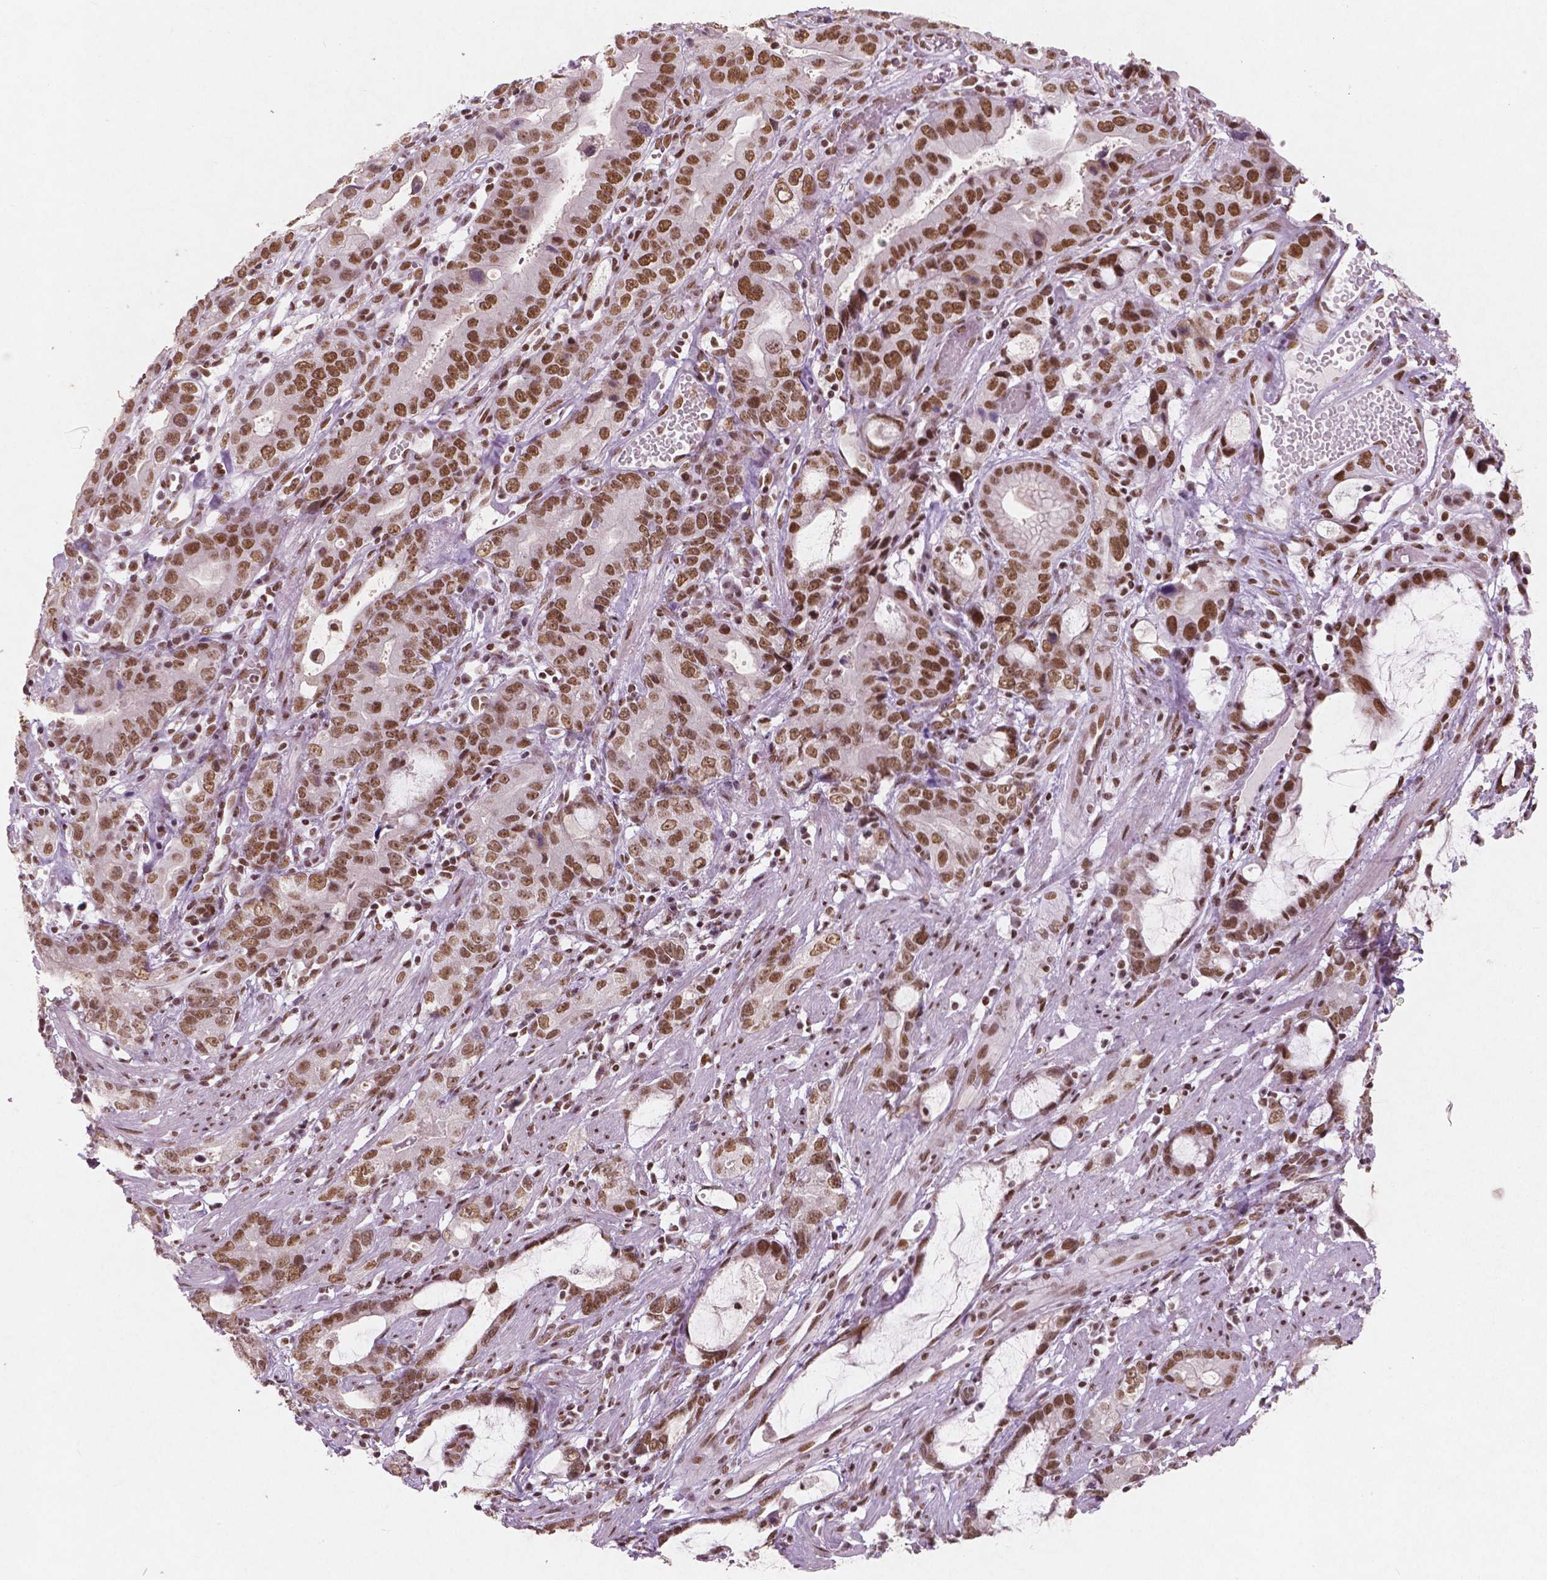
{"staining": {"intensity": "moderate", "quantity": ">75%", "location": "nuclear"}, "tissue": "stomach cancer", "cell_type": "Tumor cells", "image_type": "cancer", "snomed": [{"axis": "morphology", "description": "Adenocarcinoma, NOS"}, {"axis": "topography", "description": "Stomach"}], "caption": "Immunohistochemical staining of human stomach adenocarcinoma reveals medium levels of moderate nuclear expression in about >75% of tumor cells. (DAB (3,3'-diaminobenzidine) IHC, brown staining for protein, blue staining for nuclei).", "gene": "BRD4", "patient": {"sex": "male", "age": 55}}